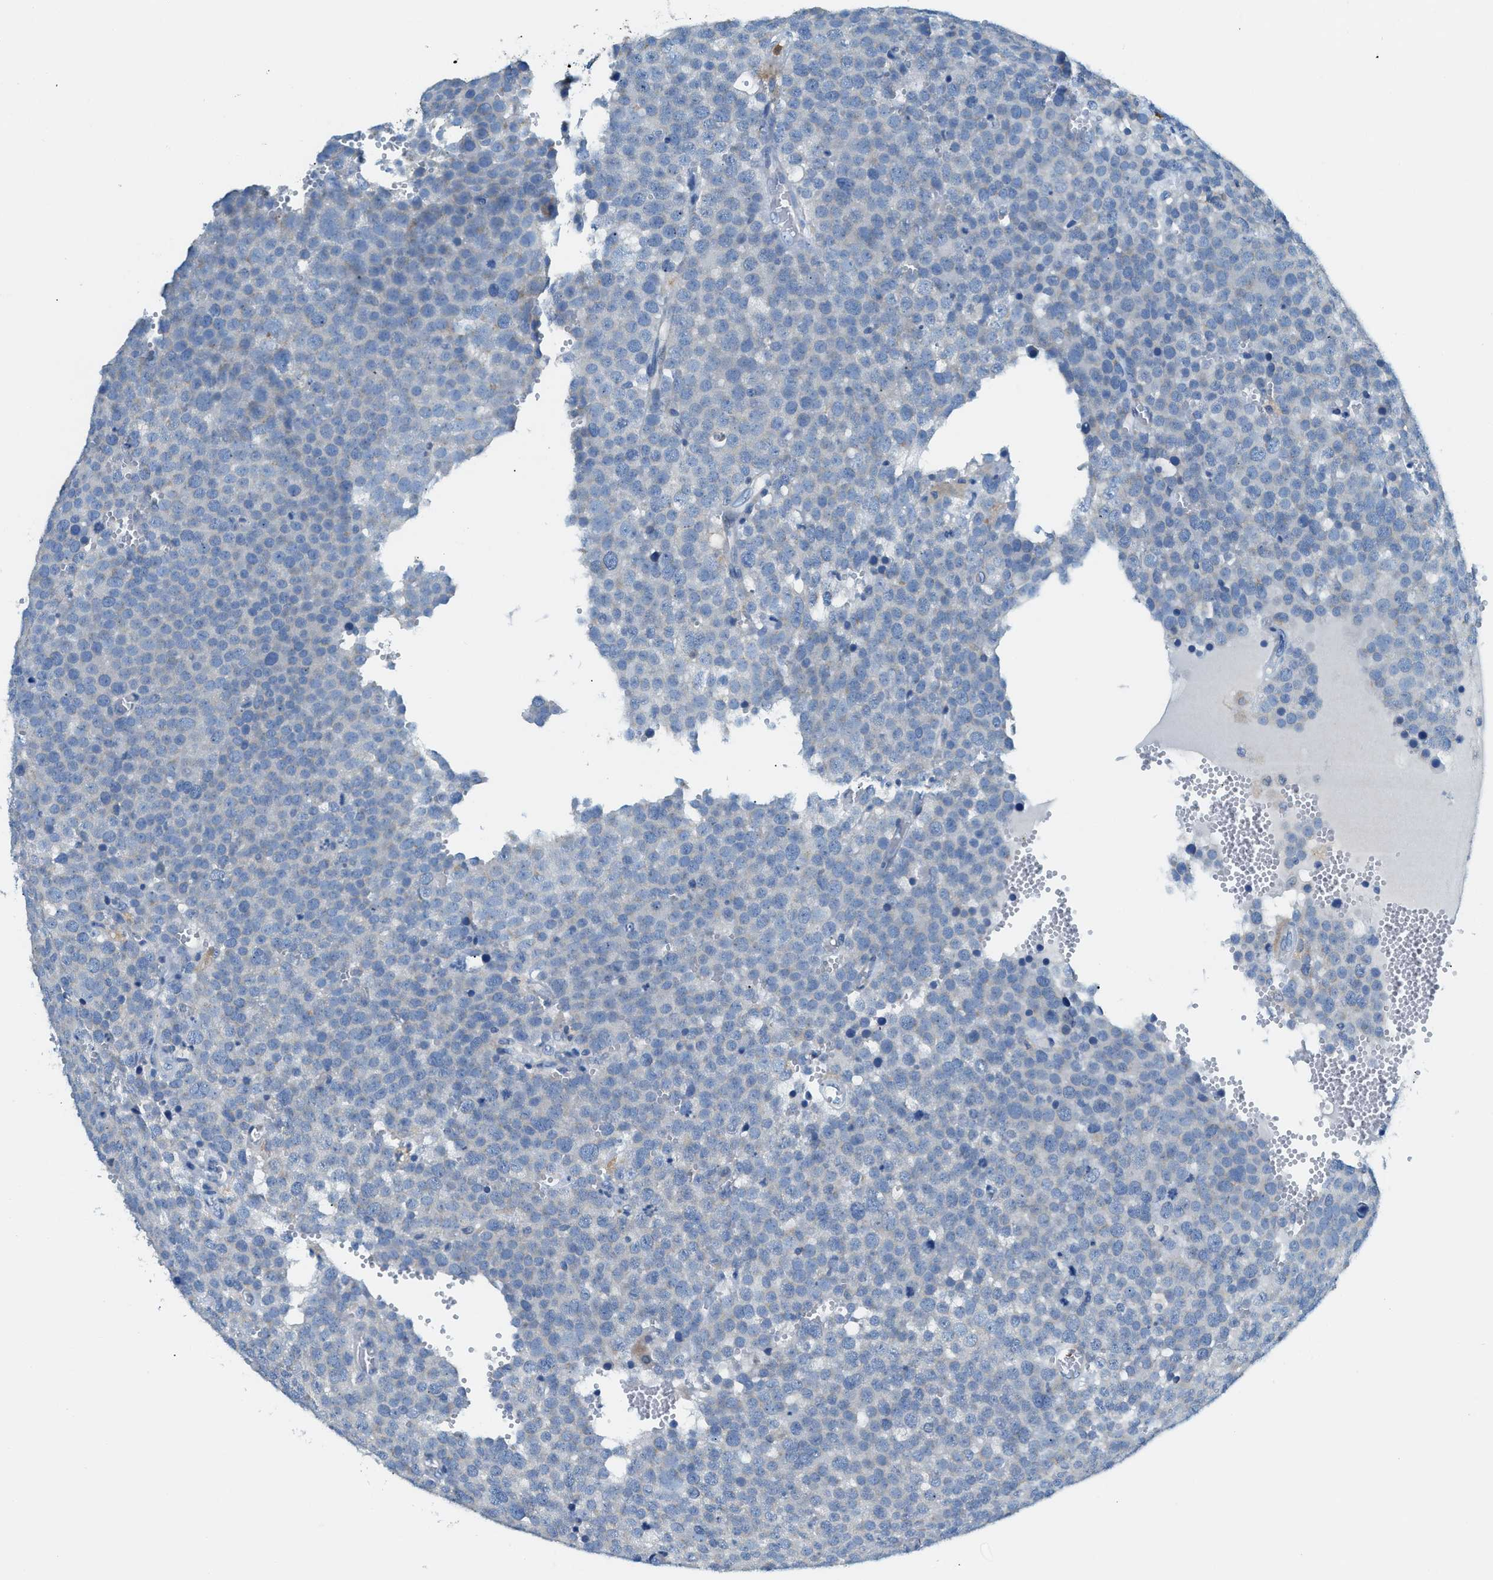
{"staining": {"intensity": "negative", "quantity": "none", "location": "none"}, "tissue": "testis cancer", "cell_type": "Tumor cells", "image_type": "cancer", "snomed": [{"axis": "morphology", "description": "Normal tissue, NOS"}, {"axis": "morphology", "description": "Seminoma, NOS"}, {"axis": "topography", "description": "Testis"}], "caption": "A high-resolution photomicrograph shows immunohistochemistry (IHC) staining of seminoma (testis), which exhibits no significant staining in tumor cells.", "gene": "ZDHHC13", "patient": {"sex": "male", "age": 71}}